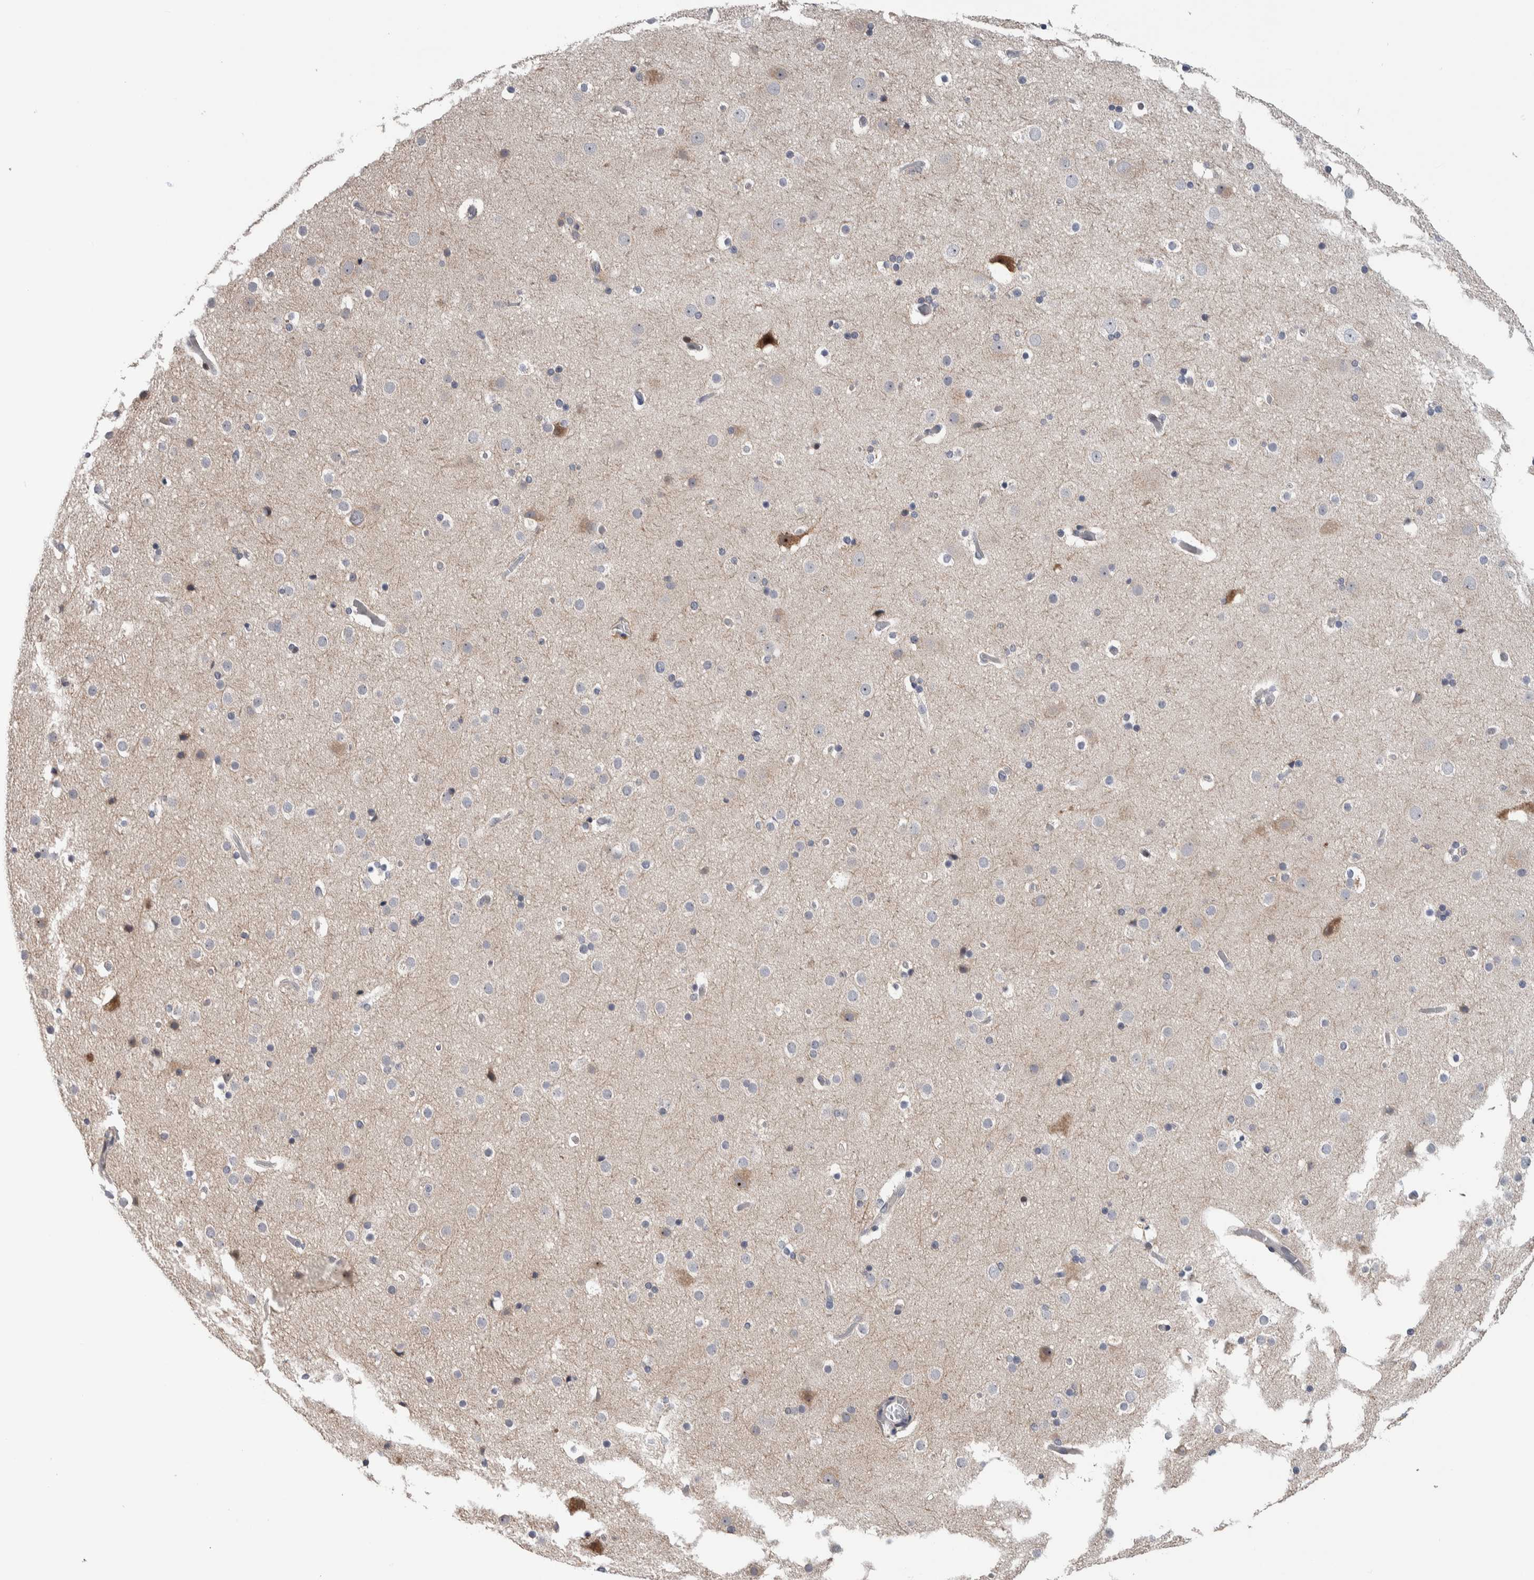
{"staining": {"intensity": "negative", "quantity": "none", "location": "none"}, "tissue": "cerebral cortex", "cell_type": "Endothelial cells", "image_type": "normal", "snomed": [{"axis": "morphology", "description": "Normal tissue, NOS"}, {"axis": "topography", "description": "Cerebral cortex"}], "caption": "The histopathology image displays no staining of endothelial cells in normal cerebral cortex. The staining is performed using DAB brown chromogen with nuclei counter-stained in using hematoxylin.", "gene": "PRRG4", "patient": {"sex": "male", "age": 57}}